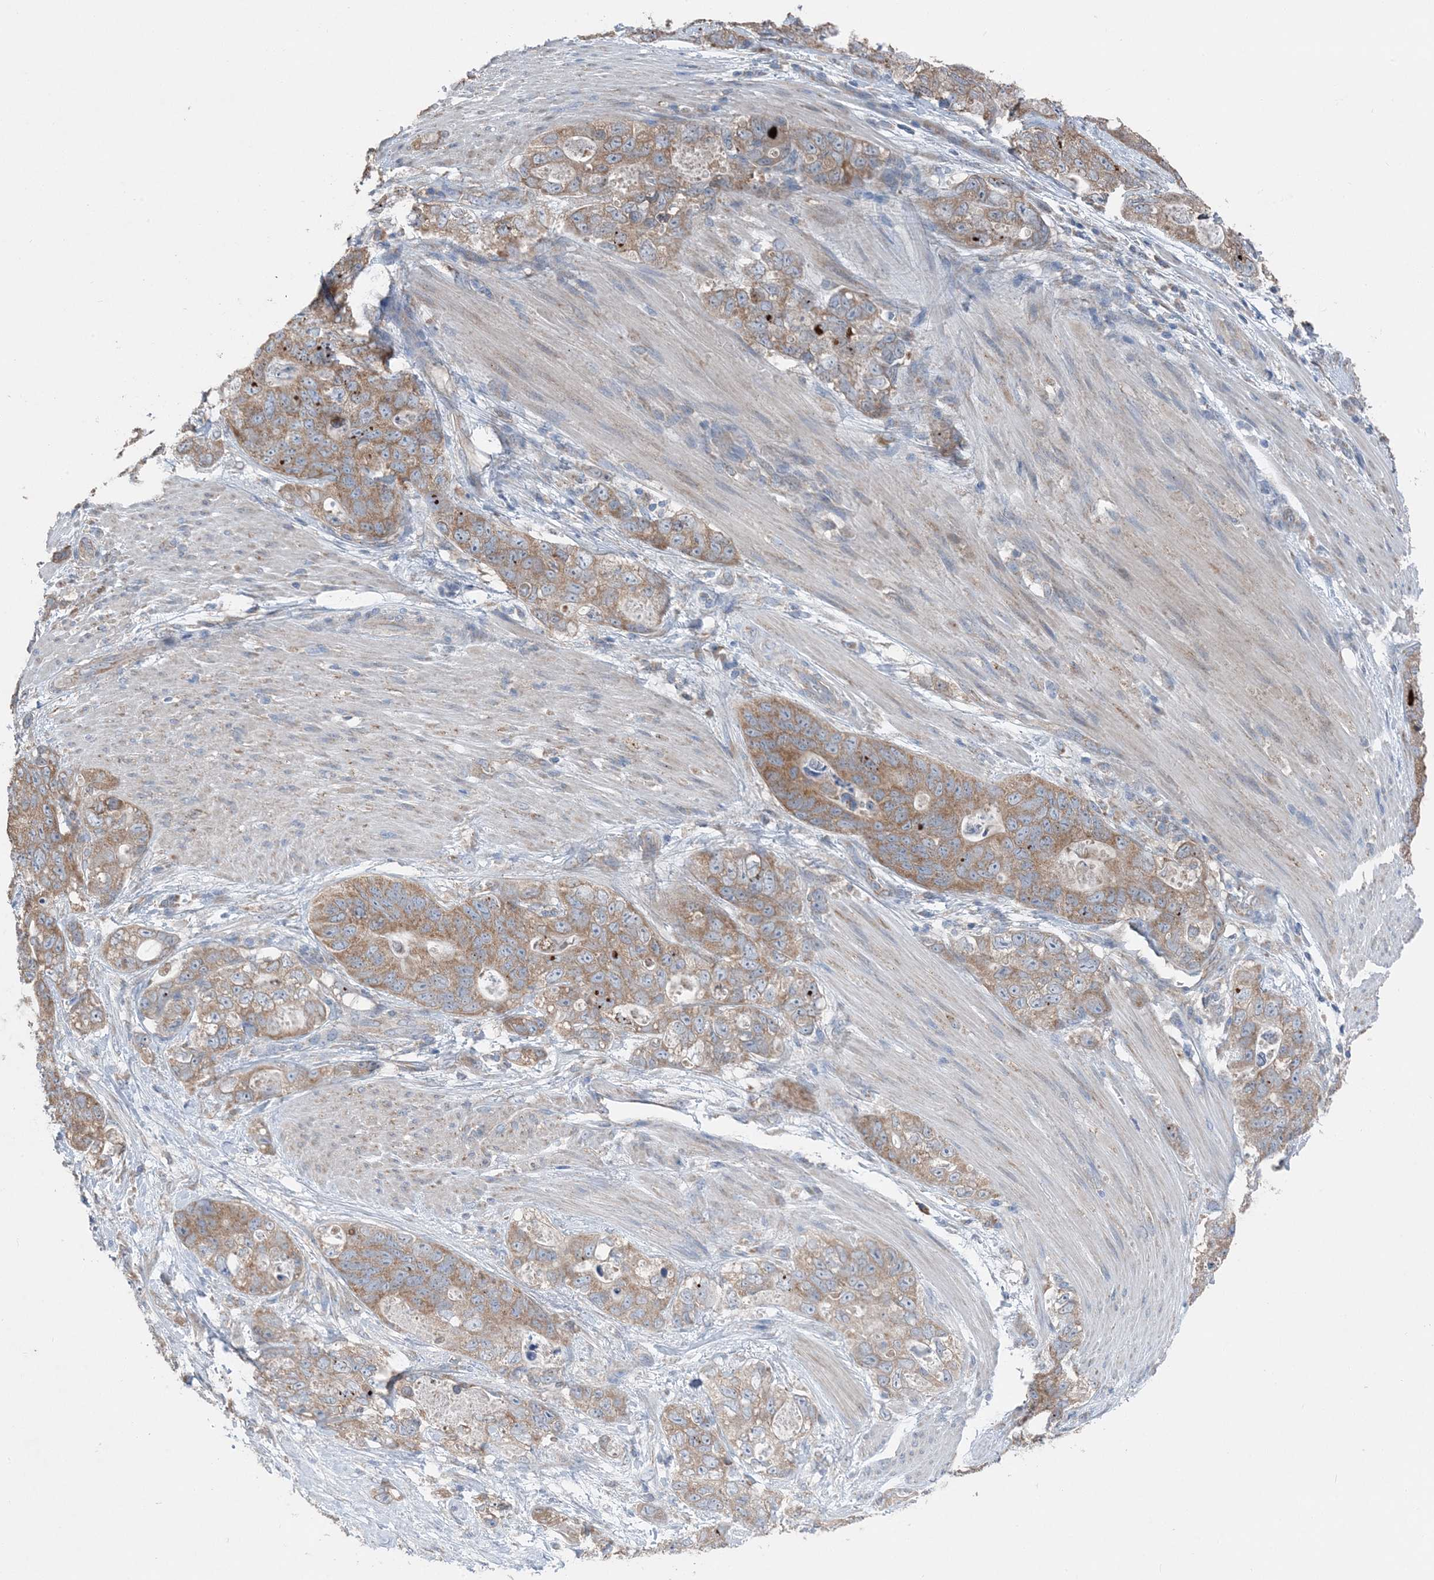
{"staining": {"intensity": "moderate", "quantity": ">75%", "location": "cytoplasmic/membranous"}, "tissue": "stomach cancer", "cell_type": "Tumor cells", "image_type": "cancer", "snomed": [{"axis": "morphology", "description": "Normal tissue, NOS"}, {"axis": "morphology", "description": "Adenocarcinoma, NOS"}, {"axis": "topography", "description": "Stomach"}], "caption": "Immunohistochemistry (IHC) micrograph of neoplastic tissue: human stomach cancer (adenocarcinoma) stained using immunohistochemistry (IHC) displays medium levels of moderate protein expression localized specifically in the cytoplasmic/membranous of tumor cells, appearing as a cytoplasmic/membranous brown color.", "gene": "DHX30", "patient": {"sex": "female", "age": 89}}